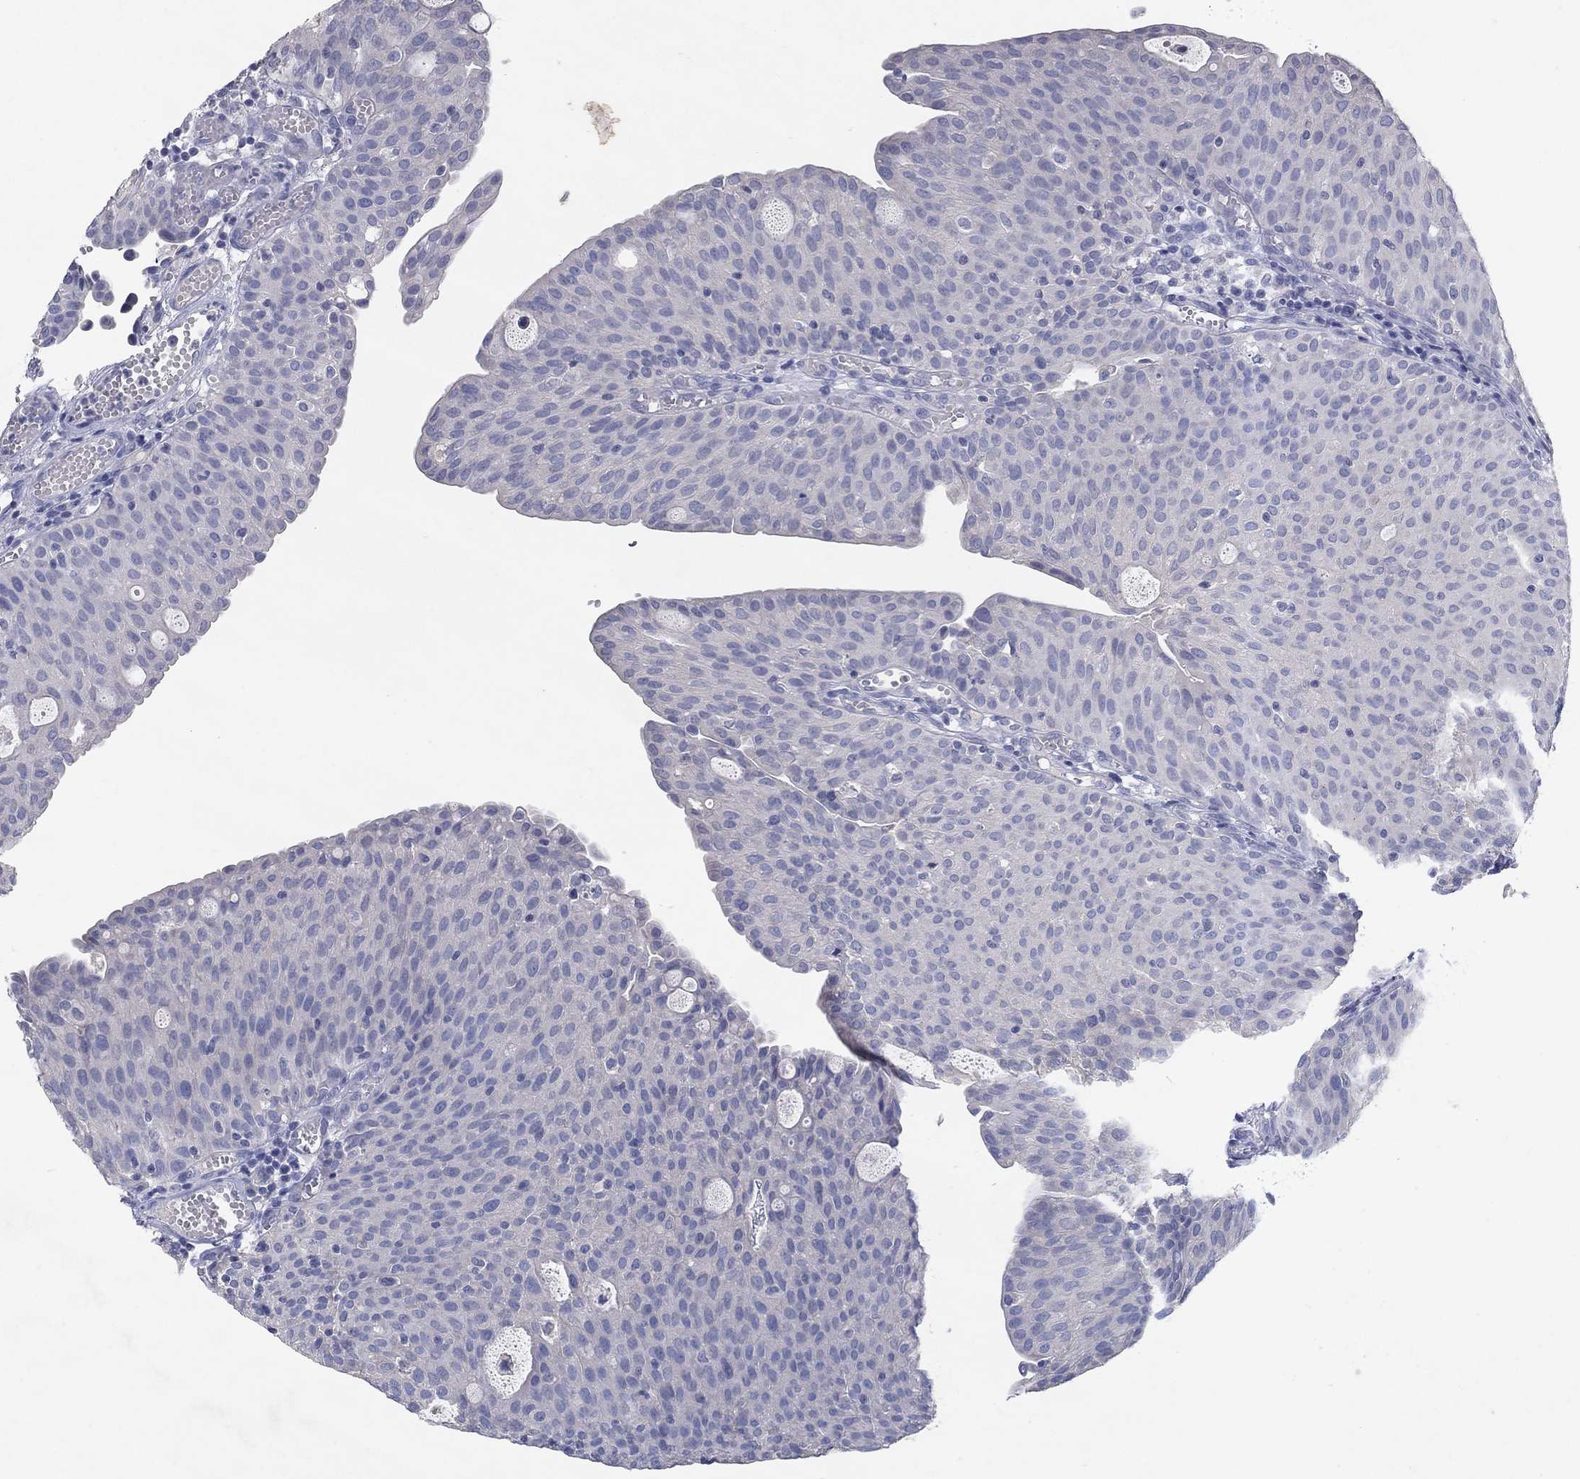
{"staining": {"intensity": "negative", "quantity": "none", "location": "none"}, "tissue": "urothelial cancer", "cell_type": "Tumor cells", "image_type": "cancer", "snomed": [{"axis": "morphology", "description": "Urothelial carcinoma, Low grade"}, {"axis": "topography", "description": "Urinary bladder"}], "caption": "DAB immunohistochemical staining of low-grade urothelial carcinoma displays no significant positivity in tumor cells. (Brightfield microscopy of DAB immunohistochemistry at high magnification).", "gene": "KRT40", "patient": {"sex": "male", "age": 54}}